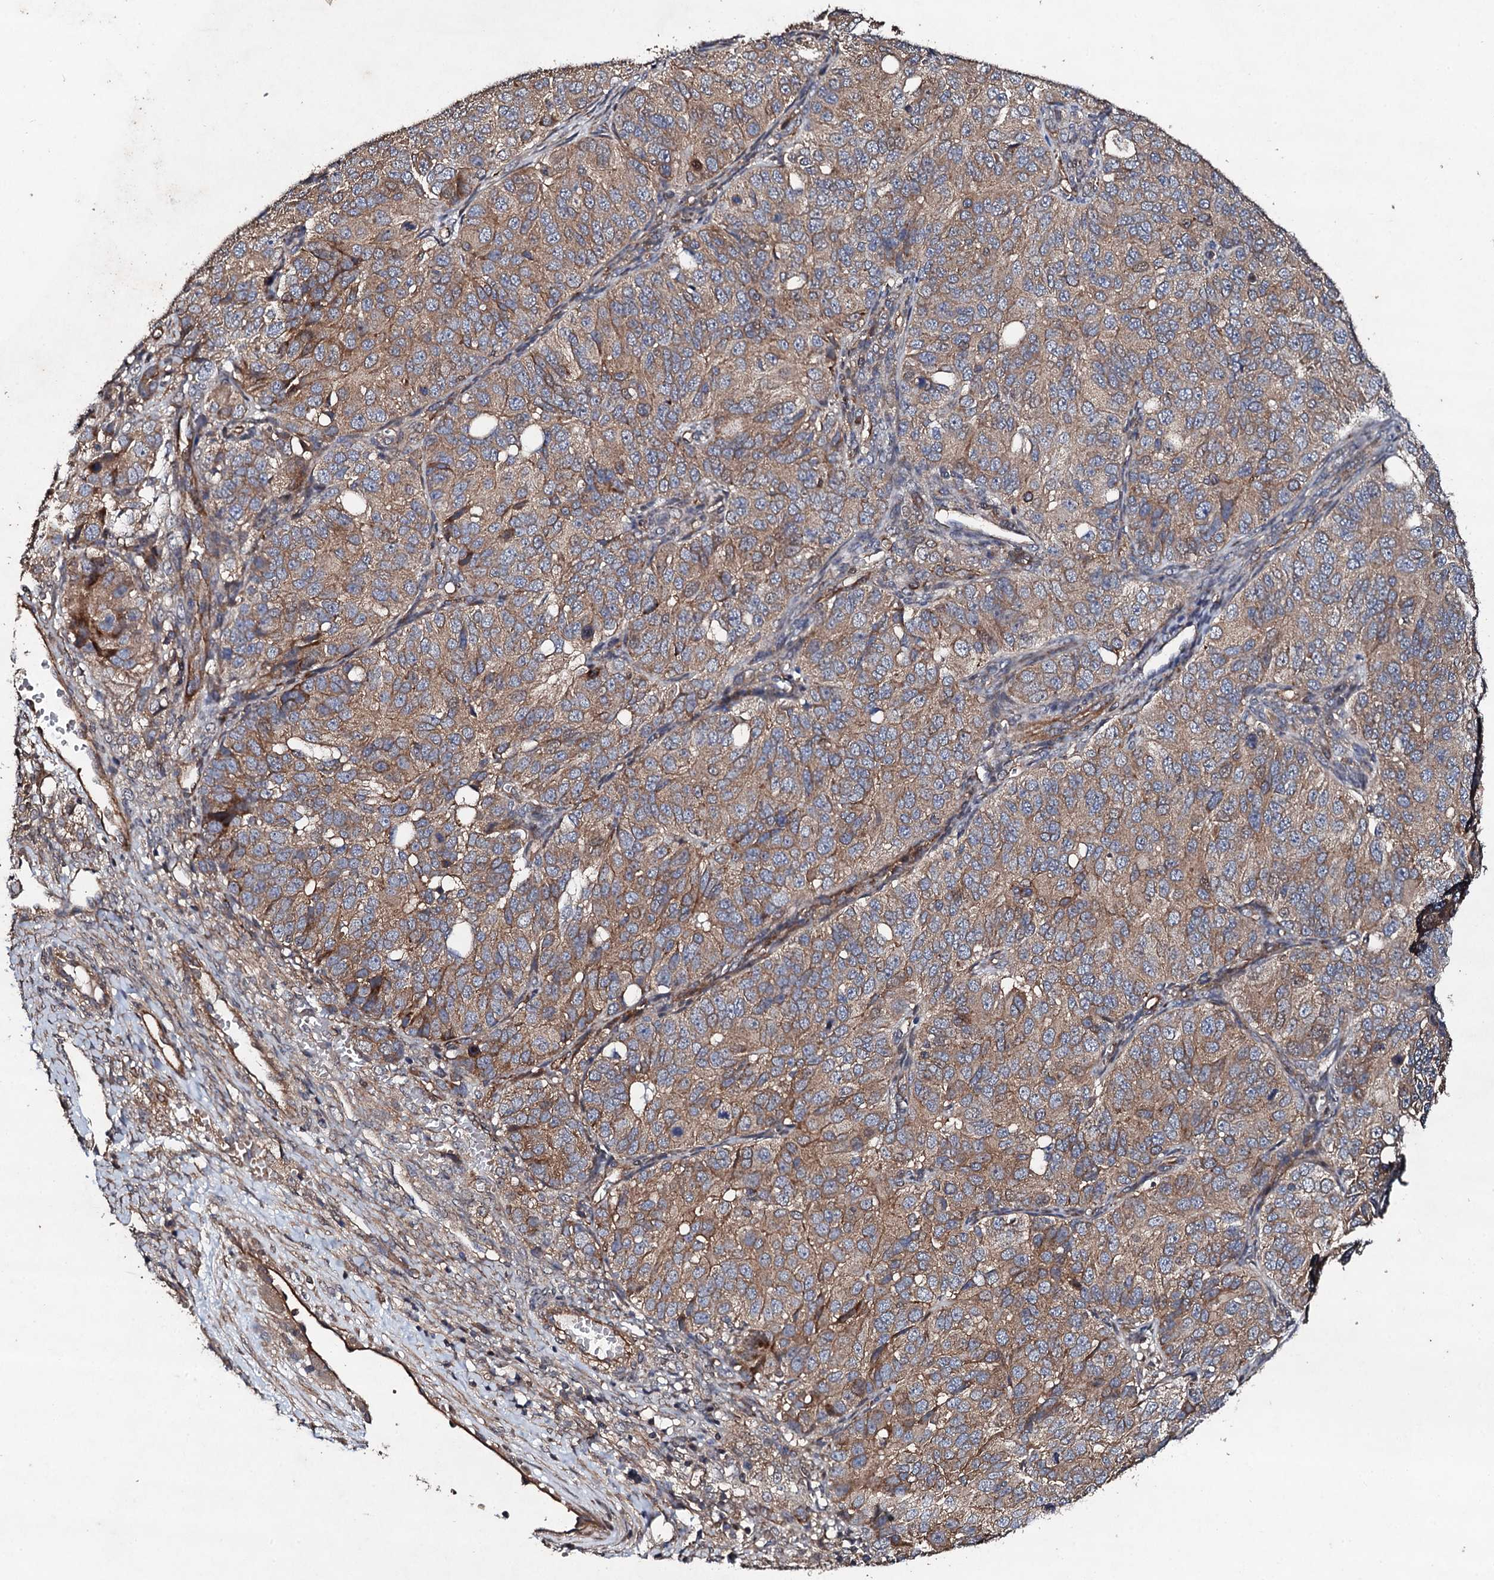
{"staining": {"intensity": "moderate", "quantity": ">75%", "location": "cytoplasmic/membranous"}, "tissue": "ovarian cancer", "cell_type": "Tumor cells", "image_type": "cancer", "snomed": [{"axis": "morphology", "description": "Carcinoma, endometroid"}, {"axis": "topography", "description": "Ovary"}], "caption": "Ovarian cancer tissue reveals moderate cytoplasmic/membranous expression in about >75% of tumor cells, visualized by immunohistochemistry.", "gene": "MOCOS", "patient": {"sex": "female", "age": 51}}